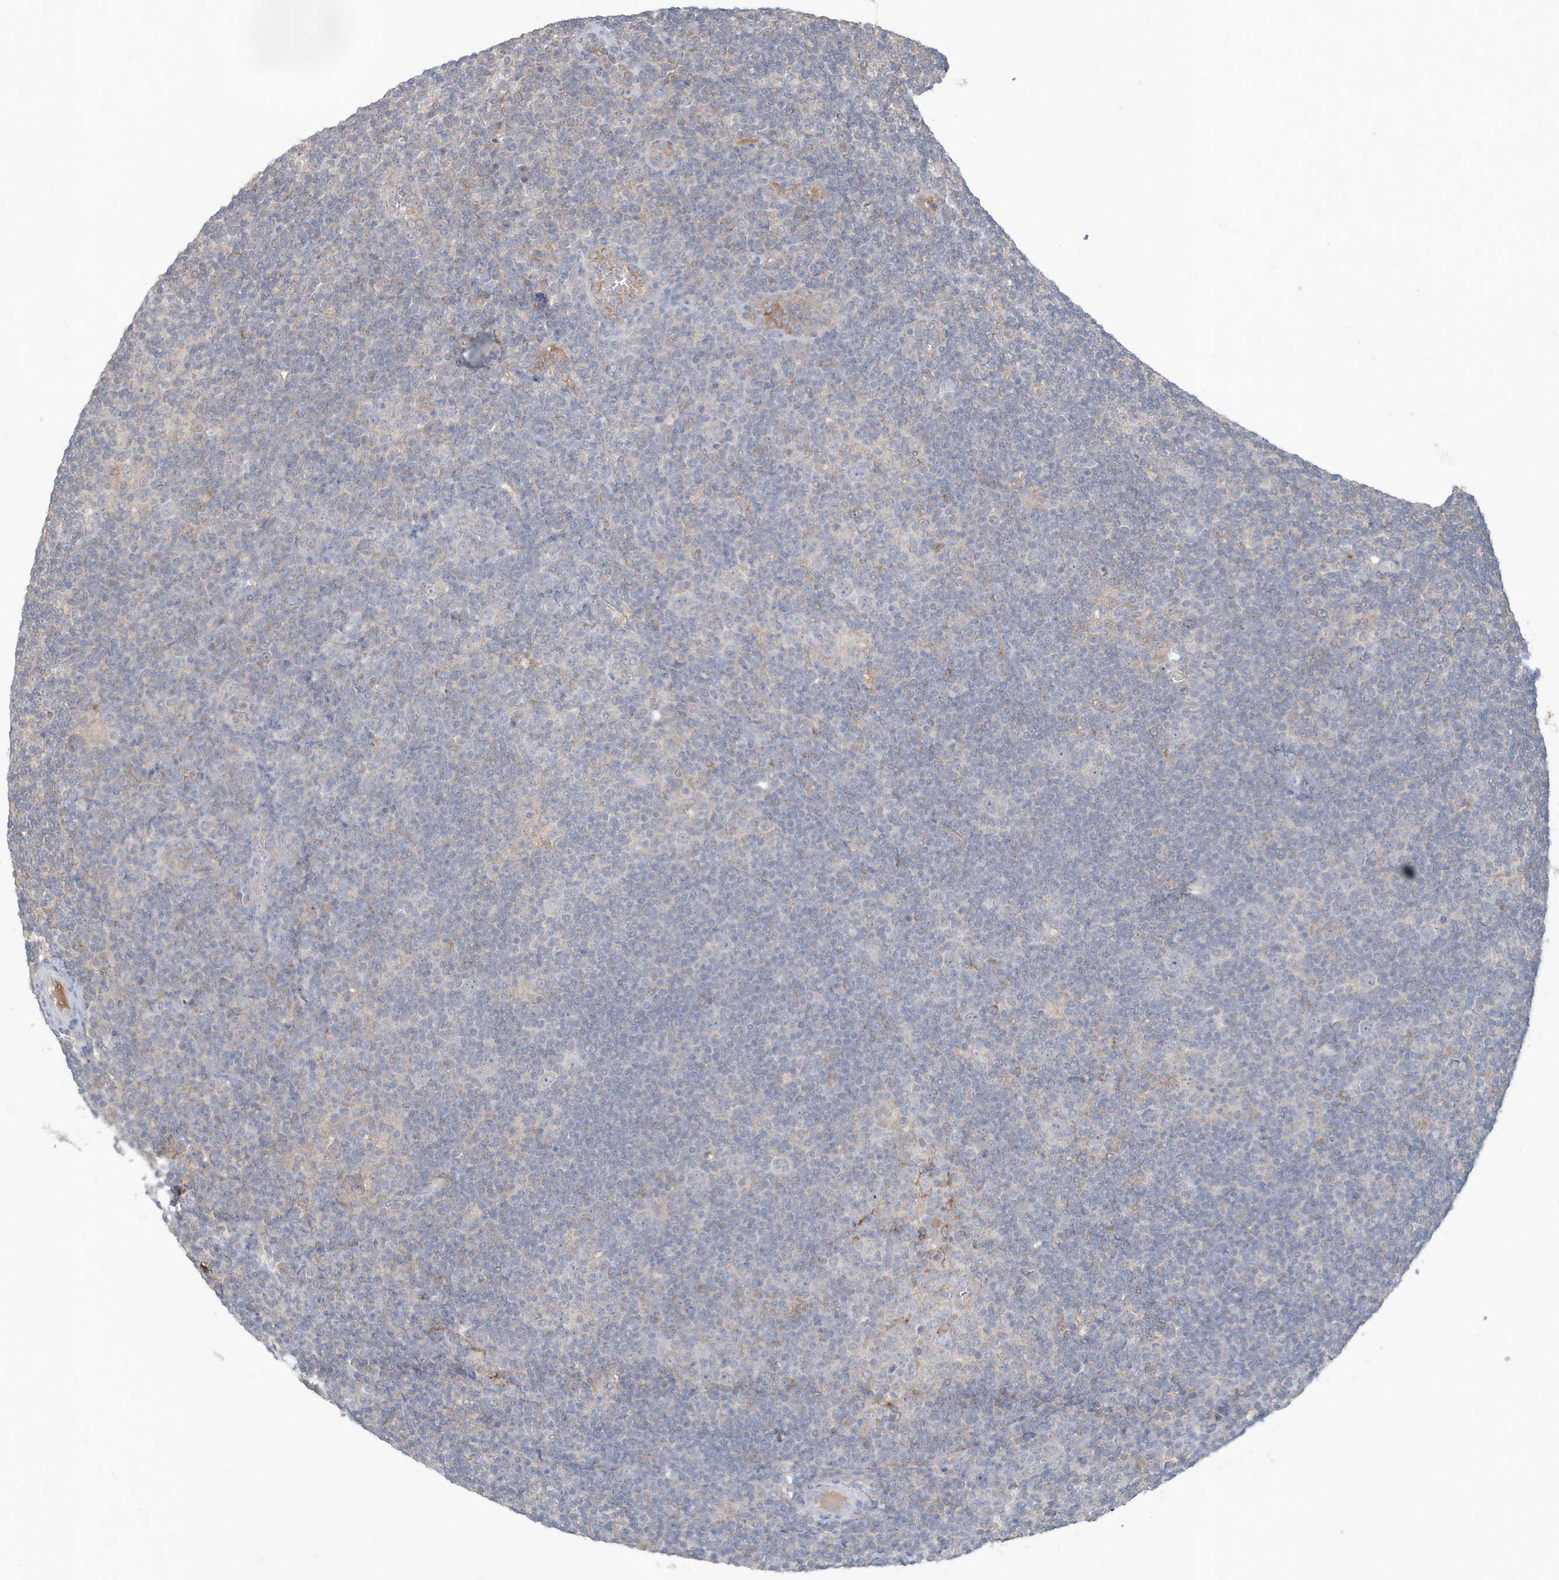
{"staining": {"intensity": "weak", "quantity": "<25%", "location": "cytoplasmic/membranous"}, "tissue": "lymphoma", "cell_type": "Tumor cells", "image_type": "cancer", "snomed": [{"axis": "morphology", "description": "Hodgkin's disease, NOS"}, {"axis": "topography", "description": "Lymph node"}], "caption": "Immunohistochemical staining of human Hodgkin's disease reveals no significant staining in tumor cells.", "gene": "C1RL", "patient": {"sex": "female", "age": 57}}